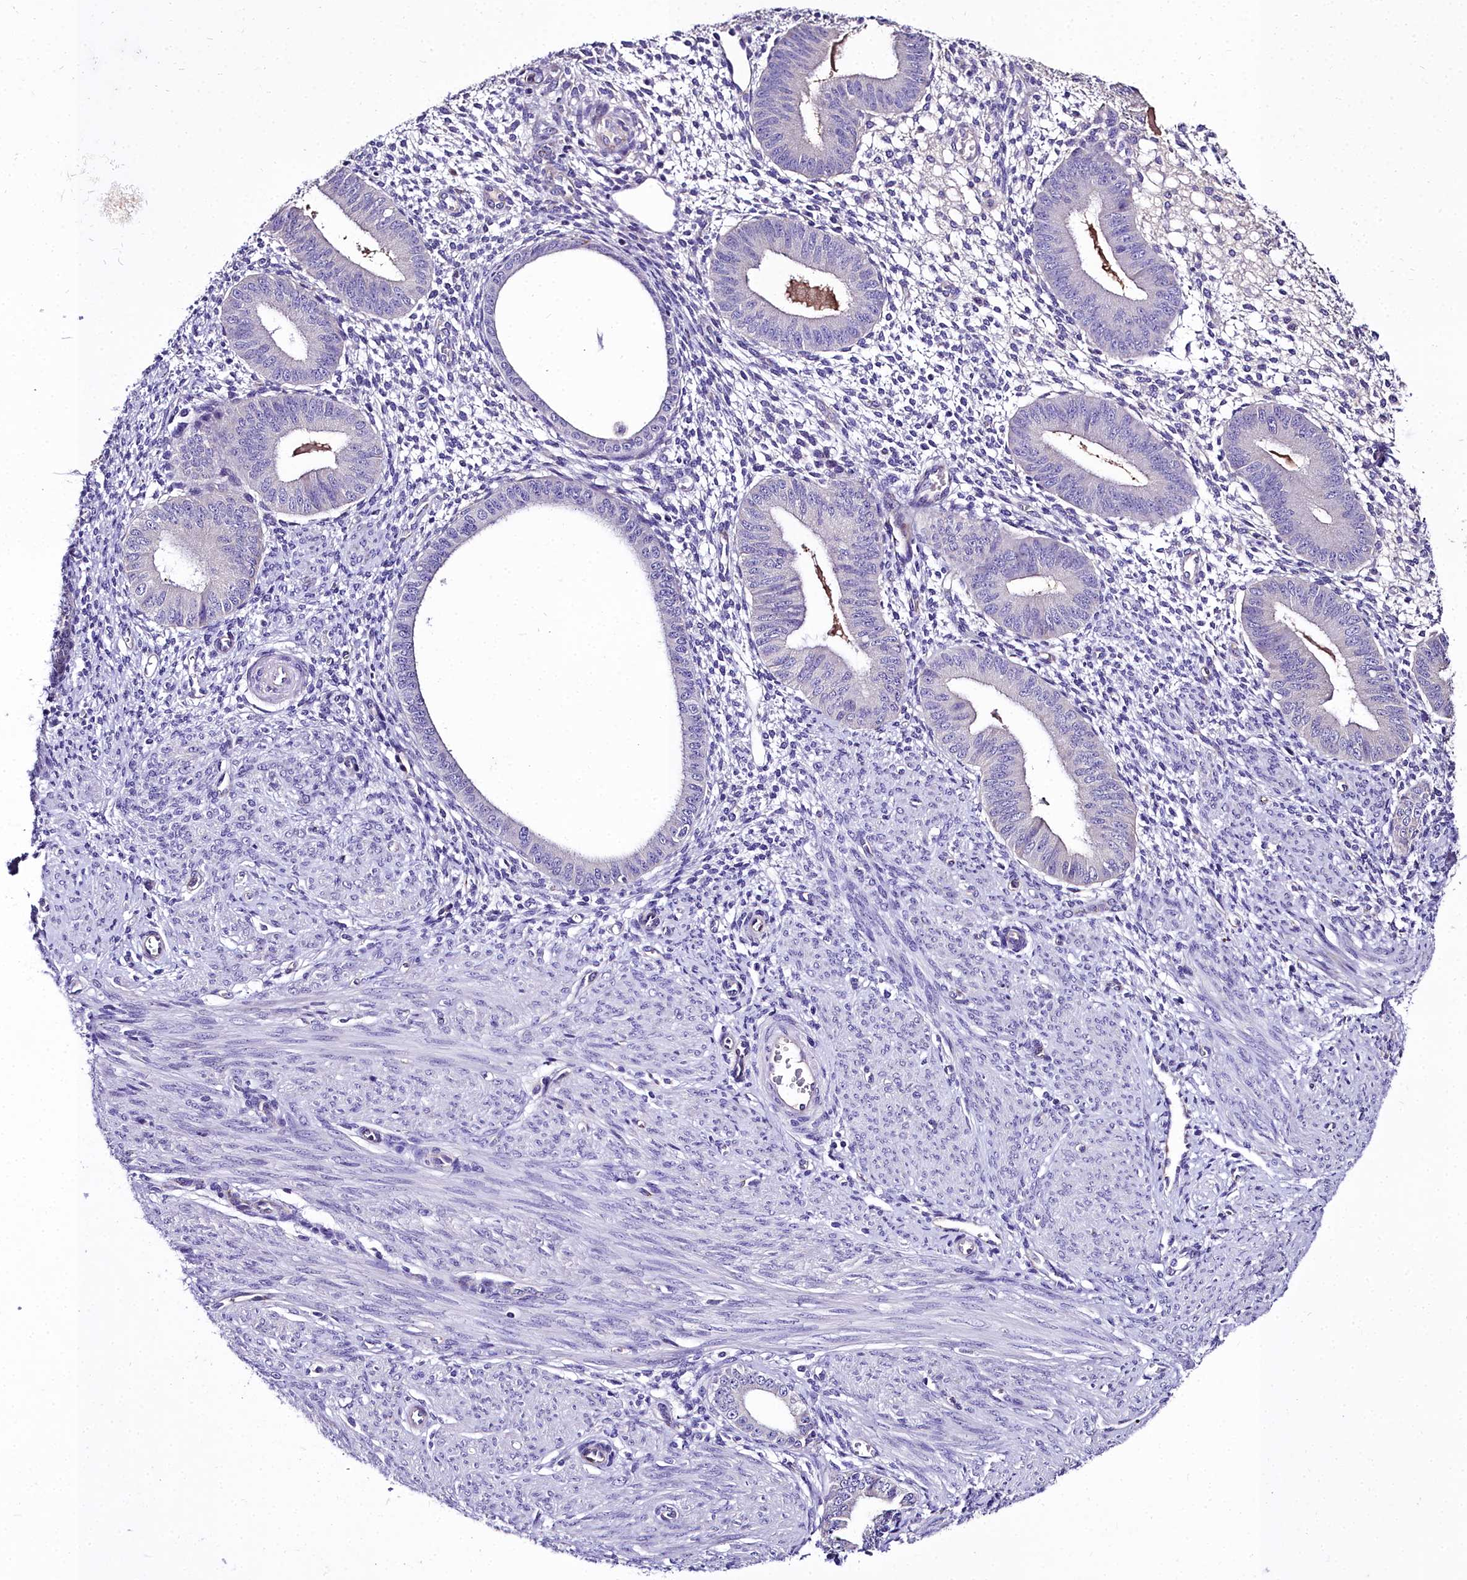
{"staining": {"intensity": "negative", "quantity": "none", "location": "none"}, "tissue": "endometrium", "cell_type": "Cells in endometrial stroma", "image_type": "normal", "snomed": [{"axis": "morphology", "description": "Normal tissue, NOS"}, {"axis": "topography", "description": "Endometrium"}], "caption": "This is an IHC photomicrograph of normal endometrium. There is no expression in cells in endometrial stroma.", "gene": "MS4A18", "patient": {"sex": "female", "age": 49}}